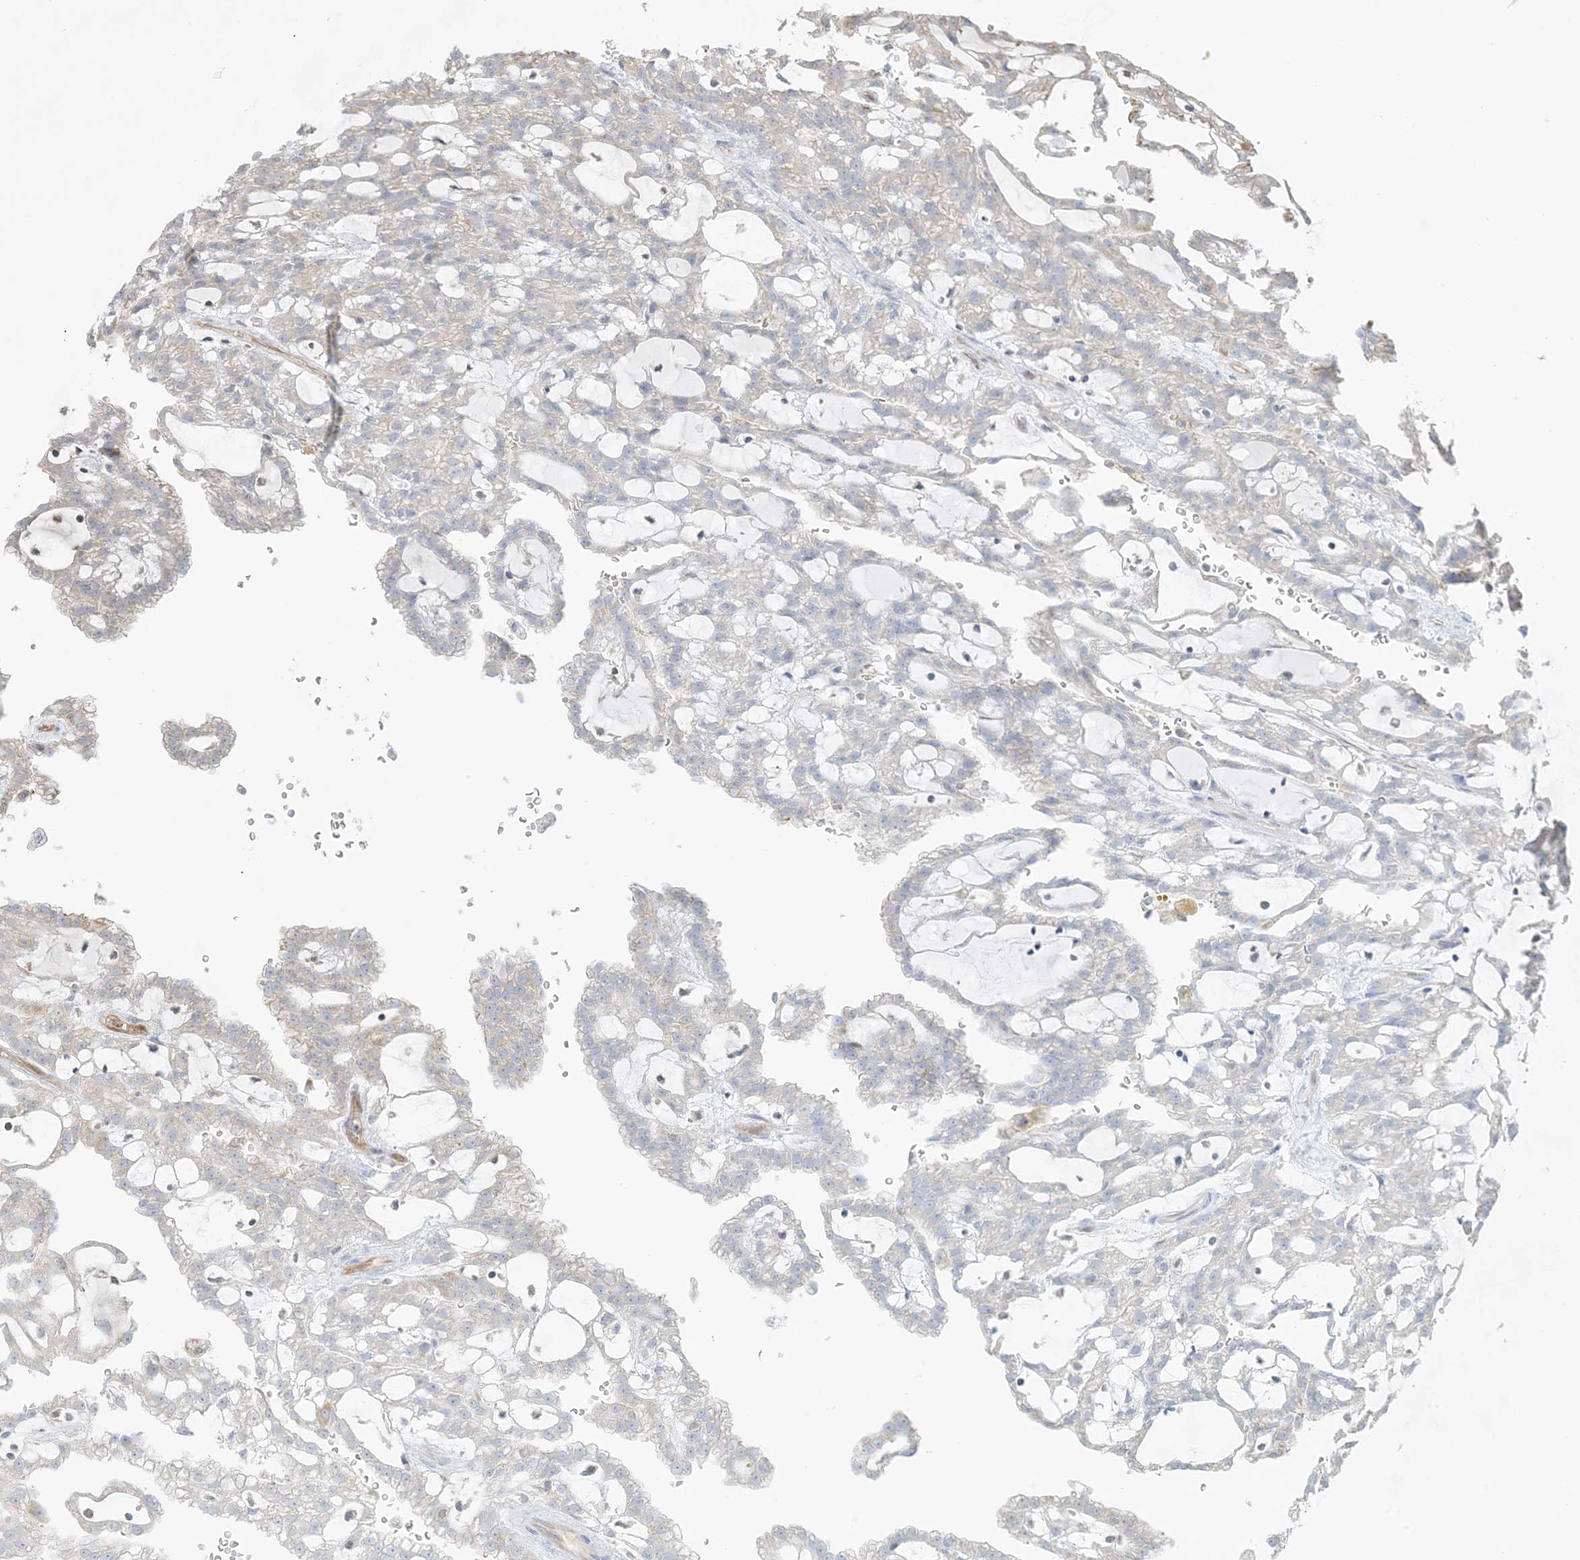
{"staining": {"intensity": "weak", "quantity": "<25%", "location": "cytoplasmic/membranous"}, "tissue": "renal cancer", "cell_type": "Tumor cells", "image_type": "cancer", "snomed": [{"axis": "morphology", "description": "Adenocarcinoma, NOS"}, {"axis": "topography", "description": "Kidney"}], "caption": "A micrograph of human renal cancer (adenocarcinoma) is negative for staining in tumor cells.", "gene": "PPM1F", "patient": {"sex": "male", "age": 63}}